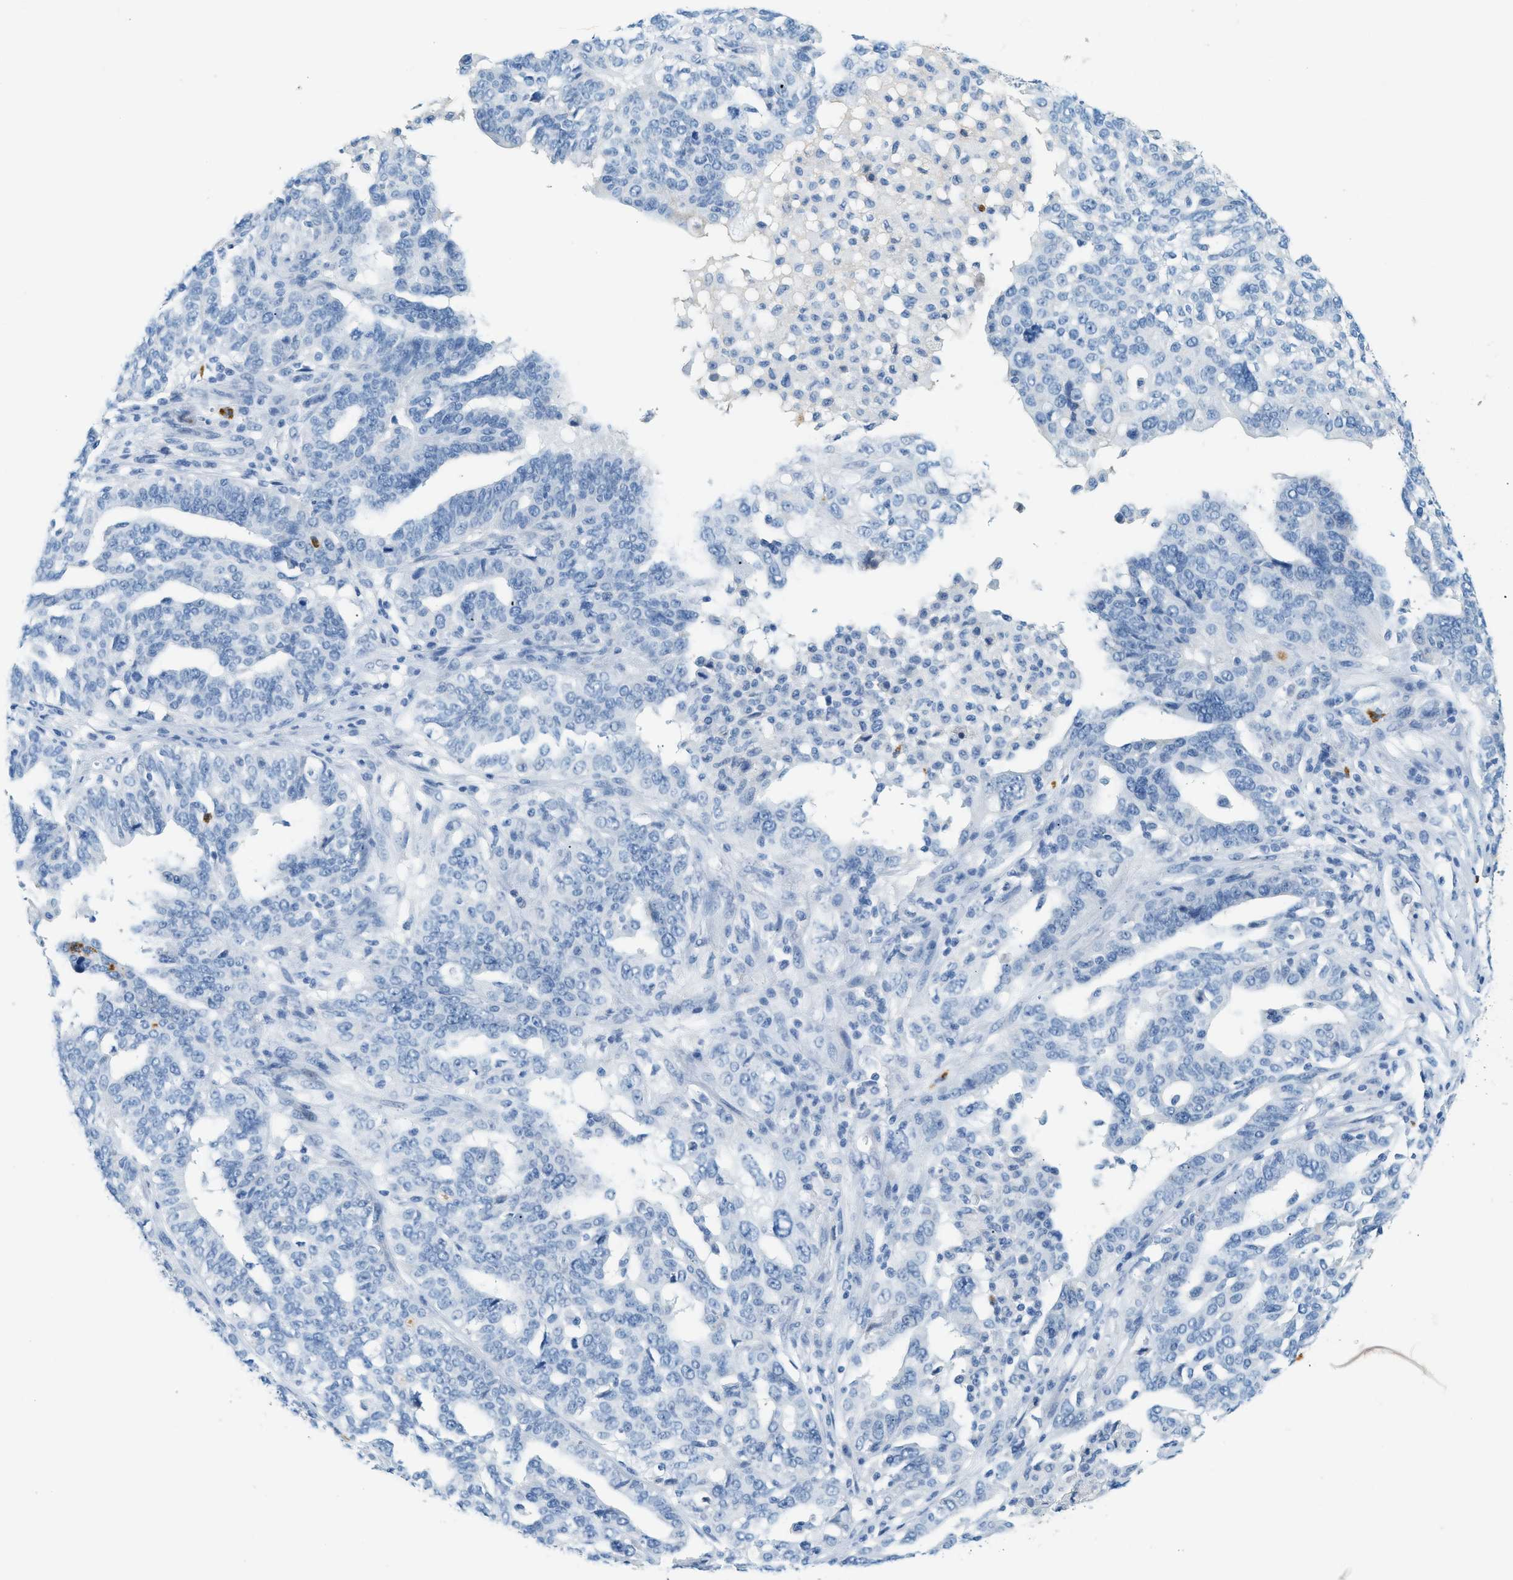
{"staining": {"intensity": "negative", "quantity": "none", "location": "none"}, "tissue": "ovarian cancer", "cell_type": "Tumor cells", "image_type": "cancer", "snomed": [{"axis": "morphology", "description": "Cystadenocarcinoma, serous, NOS"}, {"axis": "topography", "description": "Ovary"}], "caption": "An IHC image of ovarian cancer is shown. There is no staining in tumor cells of ovarian cancer.", "gene": "LCN2", "patient": {"sex": "female", "age": 59}}